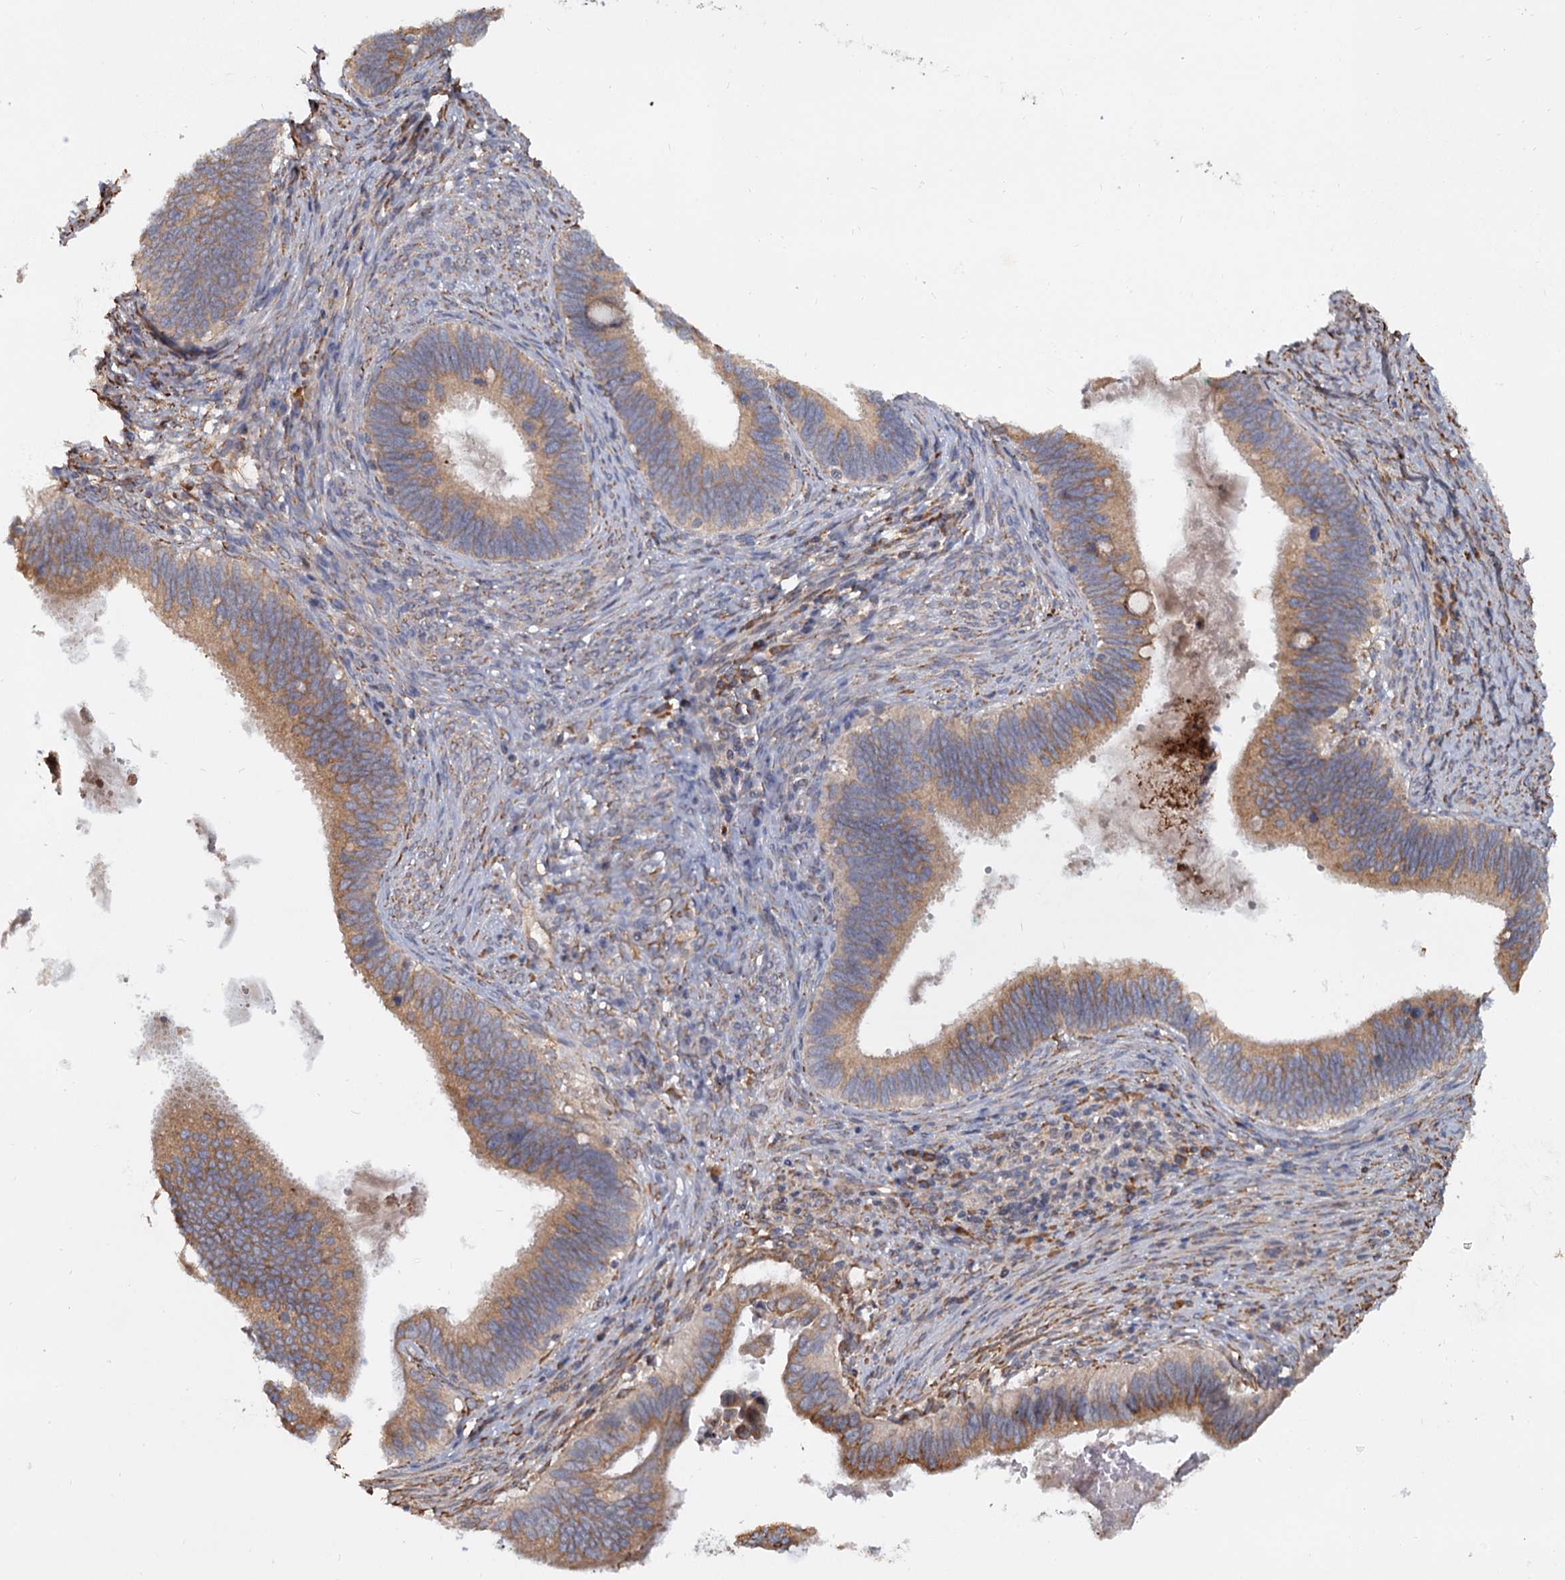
{"staining": {"intensity": "moderate", "quantity": ">75%", "location": "cytoplasmic/membranous"}, "tissue": "cervical cancer", "cell_type": "Tumor cells", "image_type": "cancer", "snomed": [{"axis": "morphology", "description": "Adenocarcinoma, NOS"}, {"axis": "topography", "description": "Cervix"}], "caption": "The image demonstrates a brown stain indicating the presence of a protein in the cytoplasmic/membranous of tumor cells in cervical cancer.", "gene": "LRRC51", "patient": {"sex": "female", "age": 42}}